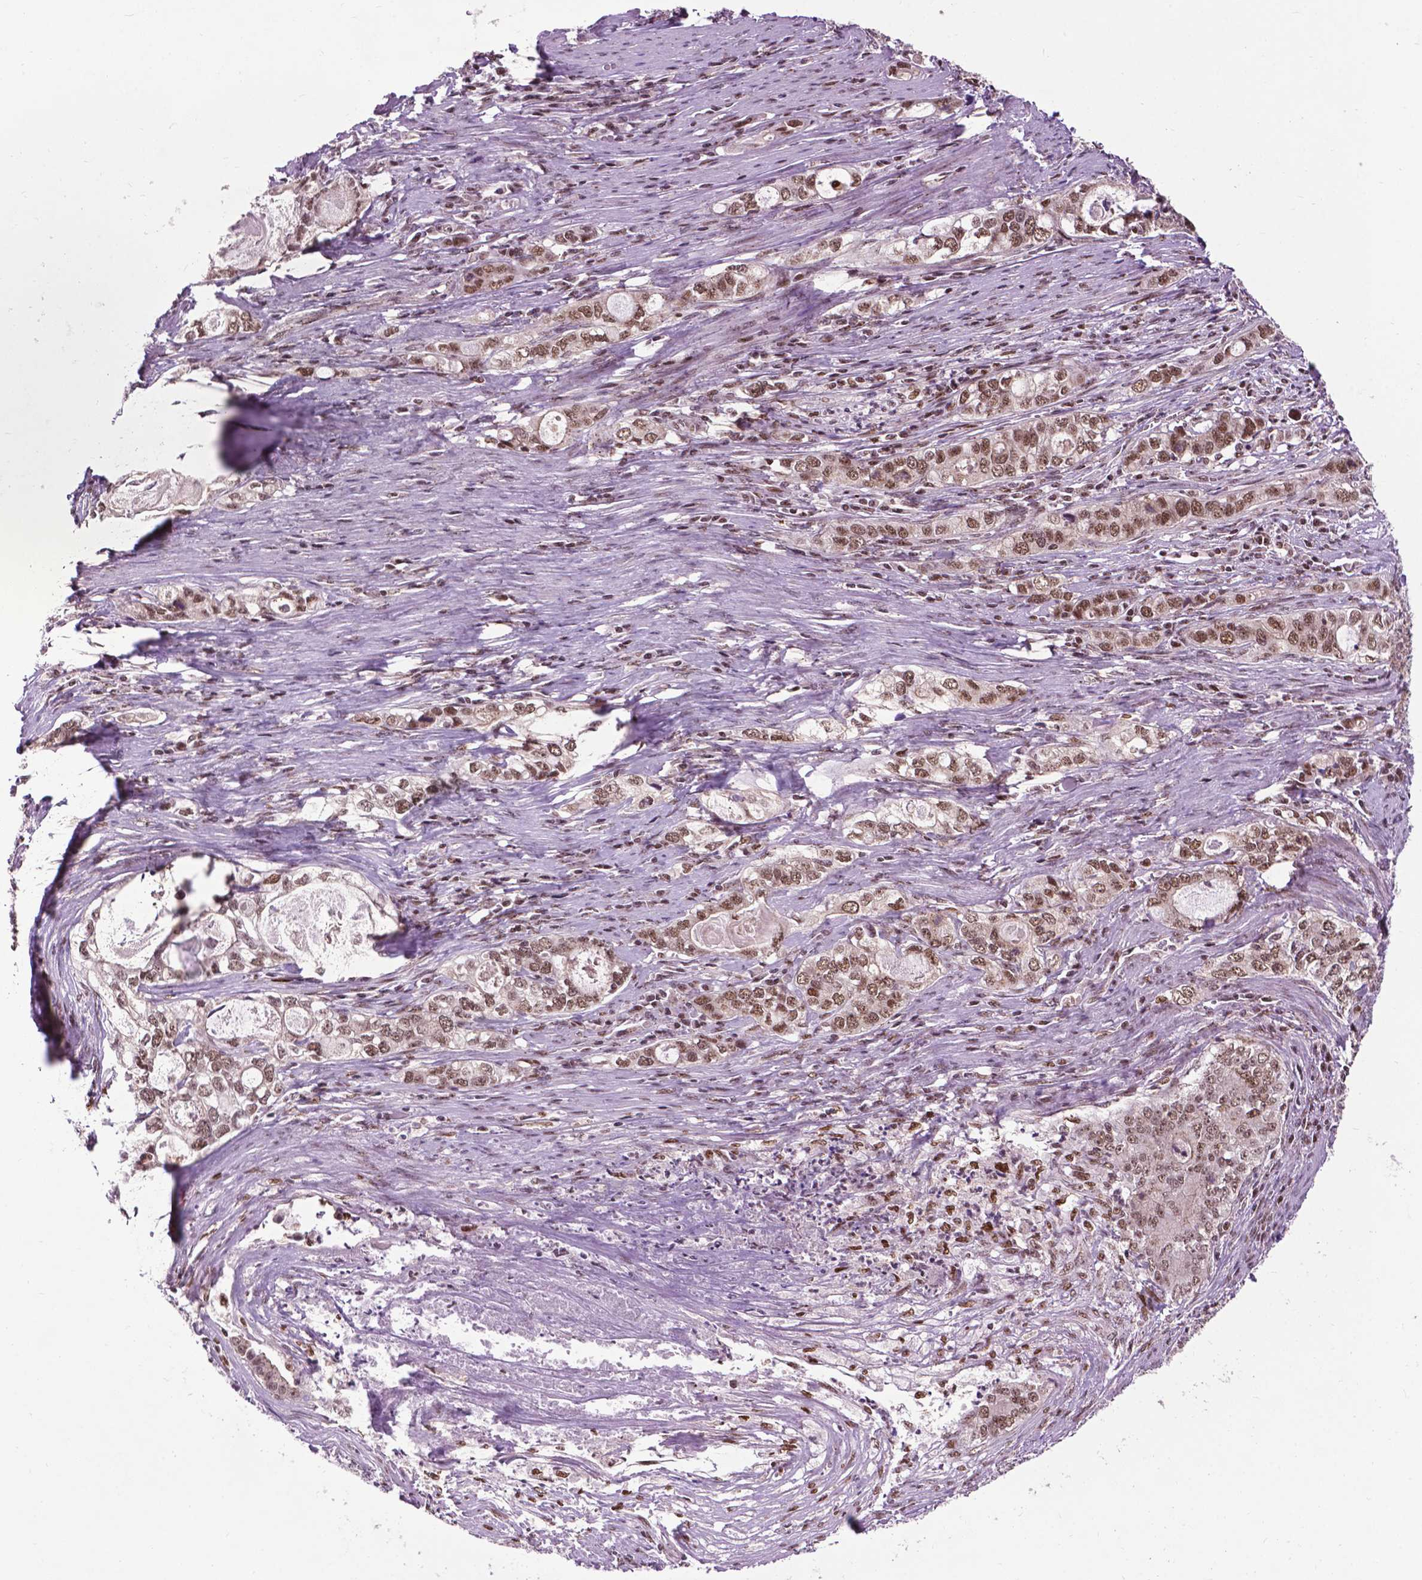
{"staining": {"intensity": "moderate", "quantity": ">75%", "location": "nuclear"}, "tissue": "stomach cancer", "cell_type": "Tumor cells", "image_type": "cancer", "snomed": [{"axis": "morphology", "description": "Adenocarcinoma, NOS"}, {"axis": "topography", "description": "Stomach, lower"}], "caption": "Moderate nuclear protein staining is present in approximately >75% of tumor cells in adenocarcinoma (stomach). Immunohistochemistry (ihc) stains the protein of interest in brown and the nuclei are stained blue.", "gene": "EAF1", "patient": {"sex": "female", "age": 72}}